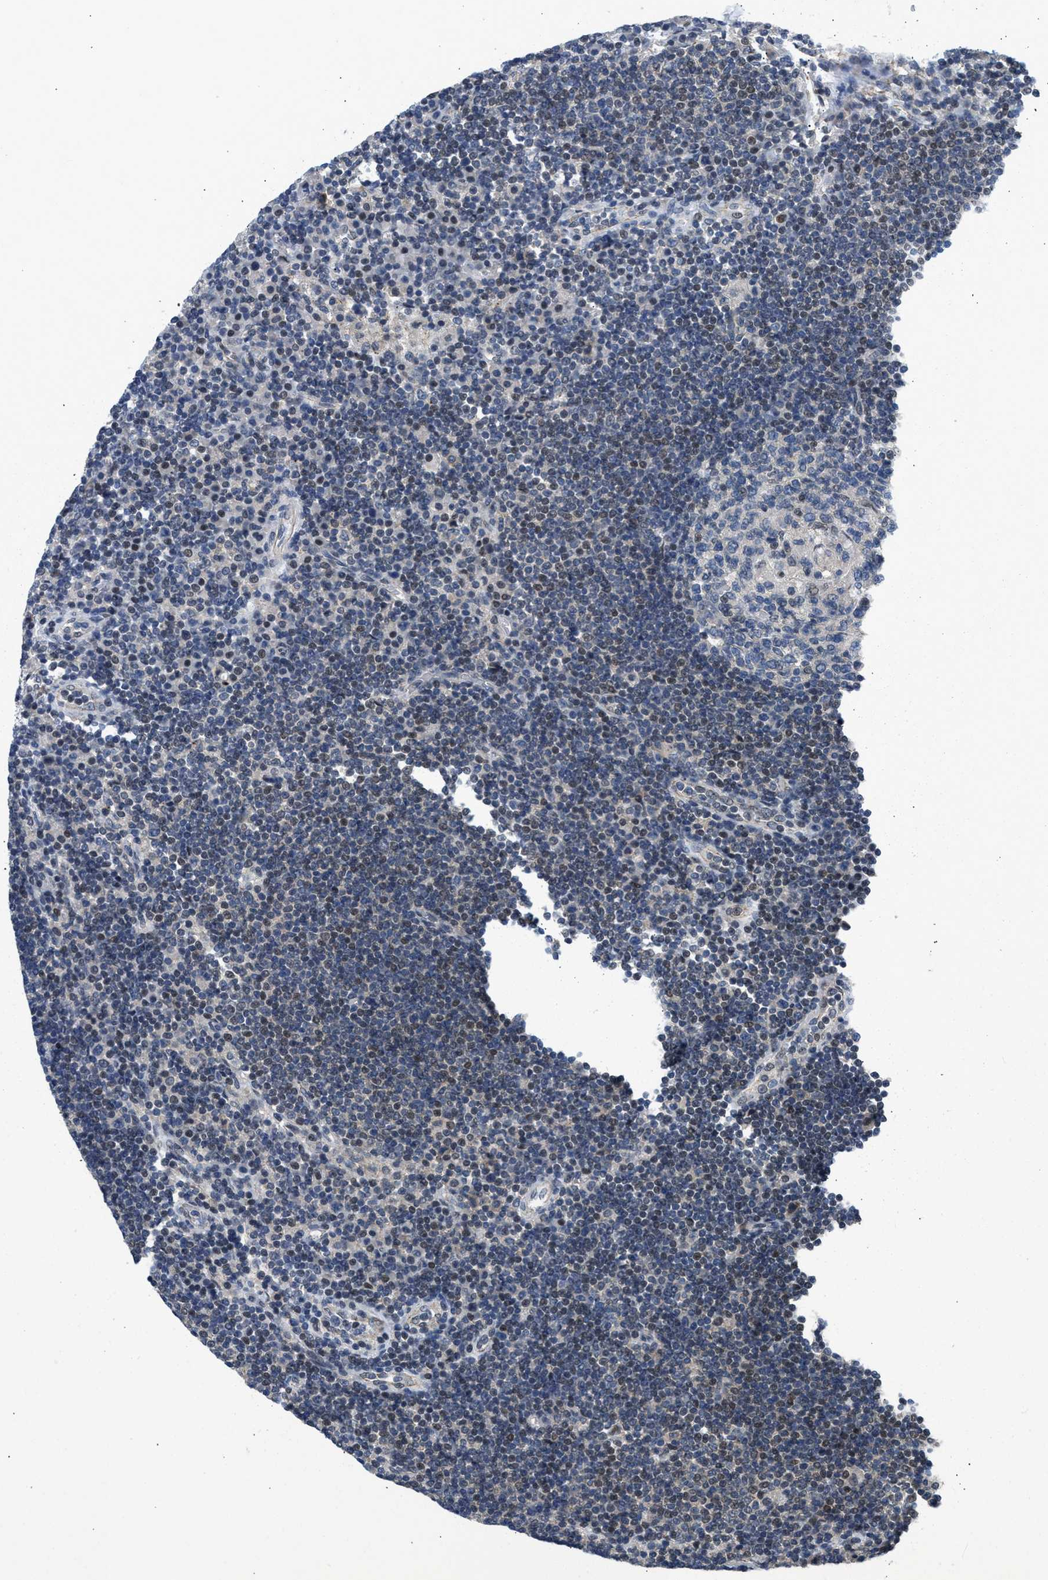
{"staining": {"intensity": "weak", "quantity": "<25%", "location": "nuclear"}, "tissue": "lymph node", "cell_type": "Germinal center cells", "image_type": "normal", "snomed": [{"axis": "morphology", "description": "Normal tissue, NOS"}, {"axis": "topography", "description": "Lymph node"}], "caption": "A high-resolution micrograph shows IHC staining of unremarkable lymph node, which exhibits no significant staining in germinal center cells. (DAB (3,3'-diaminobenzidine) IHC, high magnification).", "gene": "OLIG3", "patient": {"sex": "female", "age": 53}}